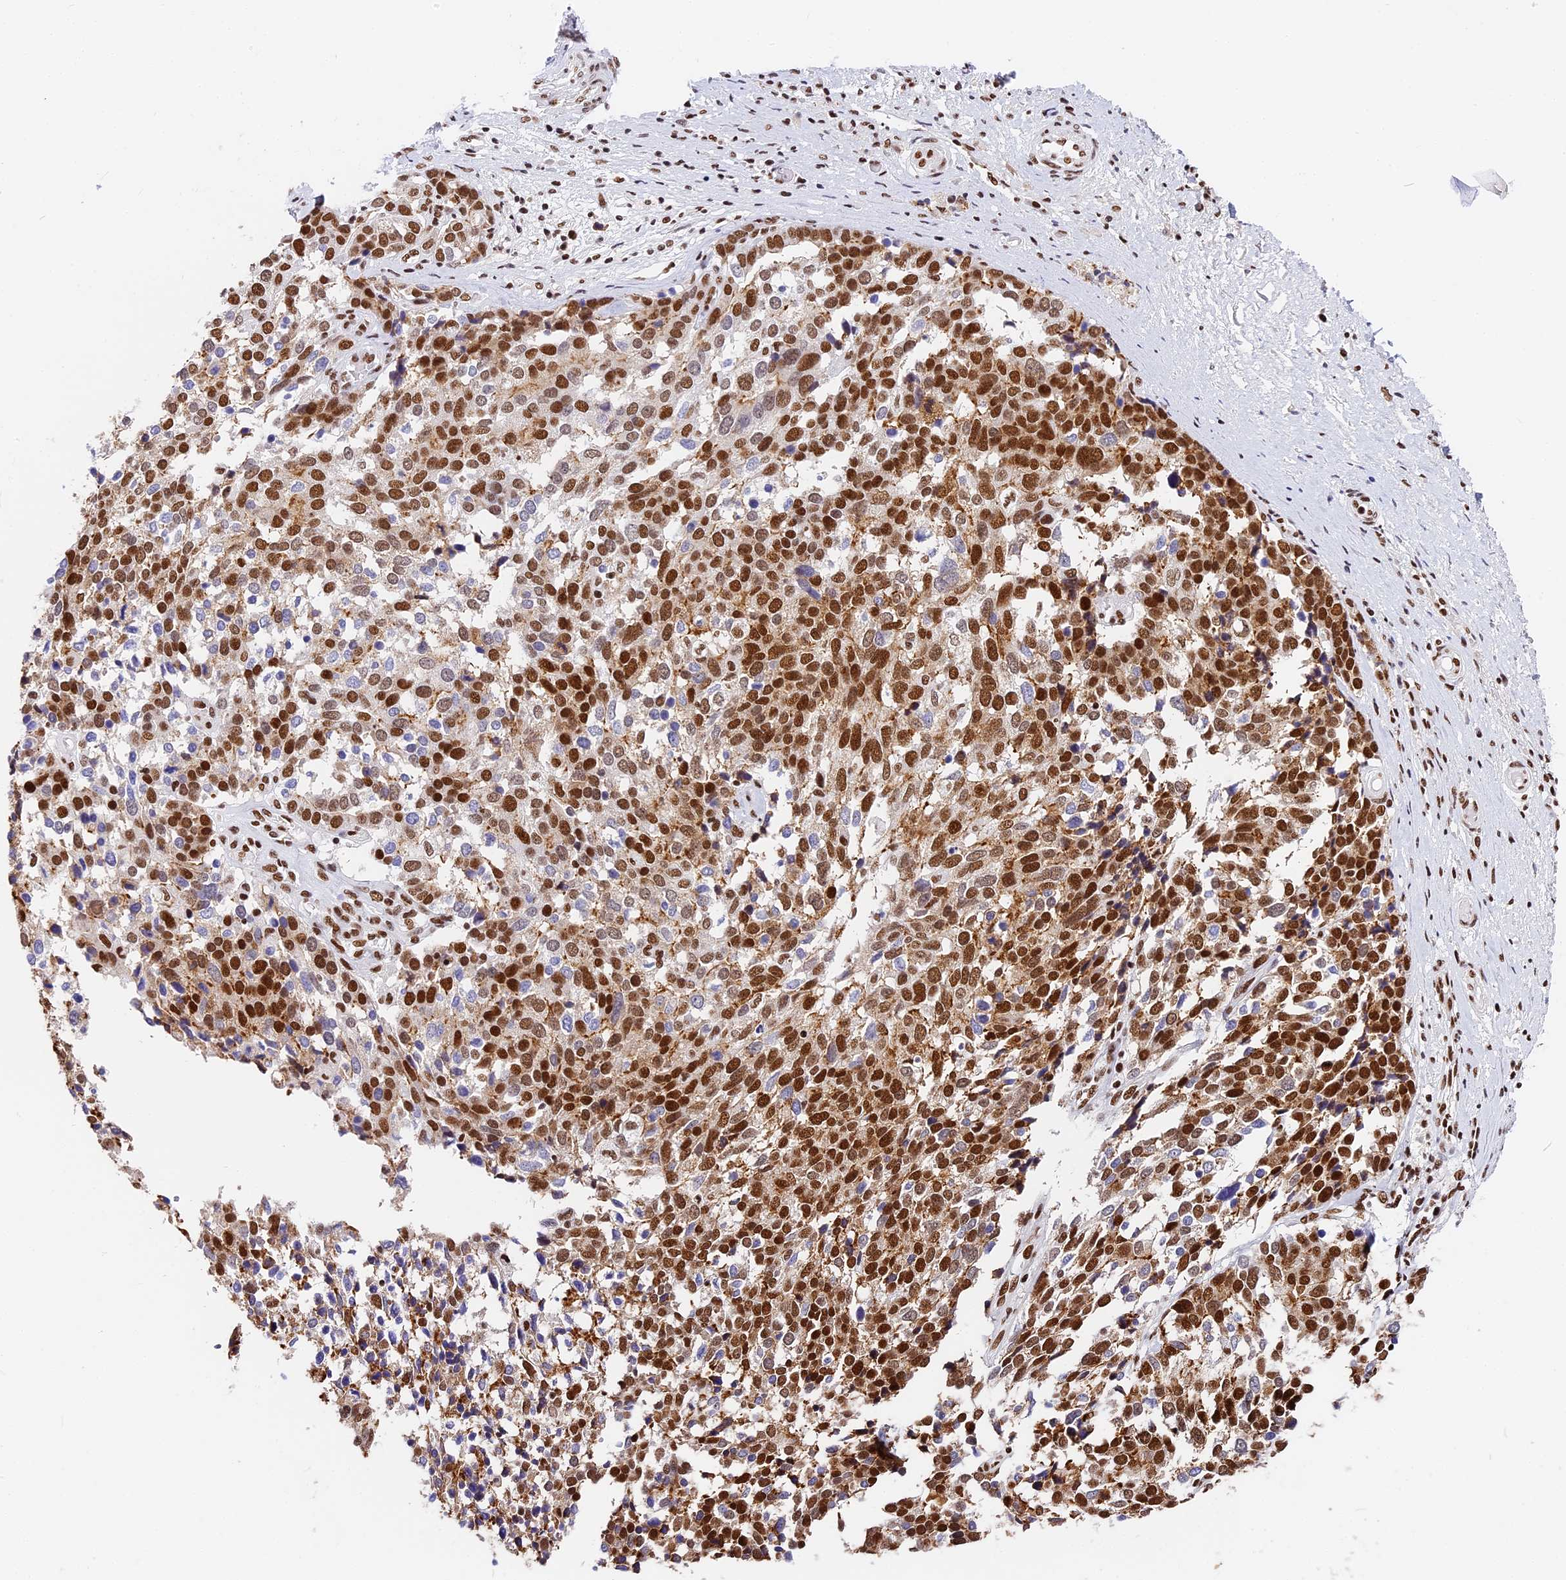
{"staining": {"intensity": "strong", "quantity": ">75%", "location": "nuclear"}, "tissue": "ovarian cancer", "cell_type": "Tumor cells", "image_type": "cancer", "snomed": [{"axis": "morphology", "description": "Cystadenocarcinoma, serous, NOS"}, {"axis": "topography", "description": "Ovary"}], "caption": "DAB (3,3'-diaminobenzidine) immunohistochemical staining of ovarian serous cystadenocarcinoma exhibits strong nuclear protein expression in about >75% of tumor cells.", "gene": "SBNO1", "patient": {"sex": "female", "age": 44}}